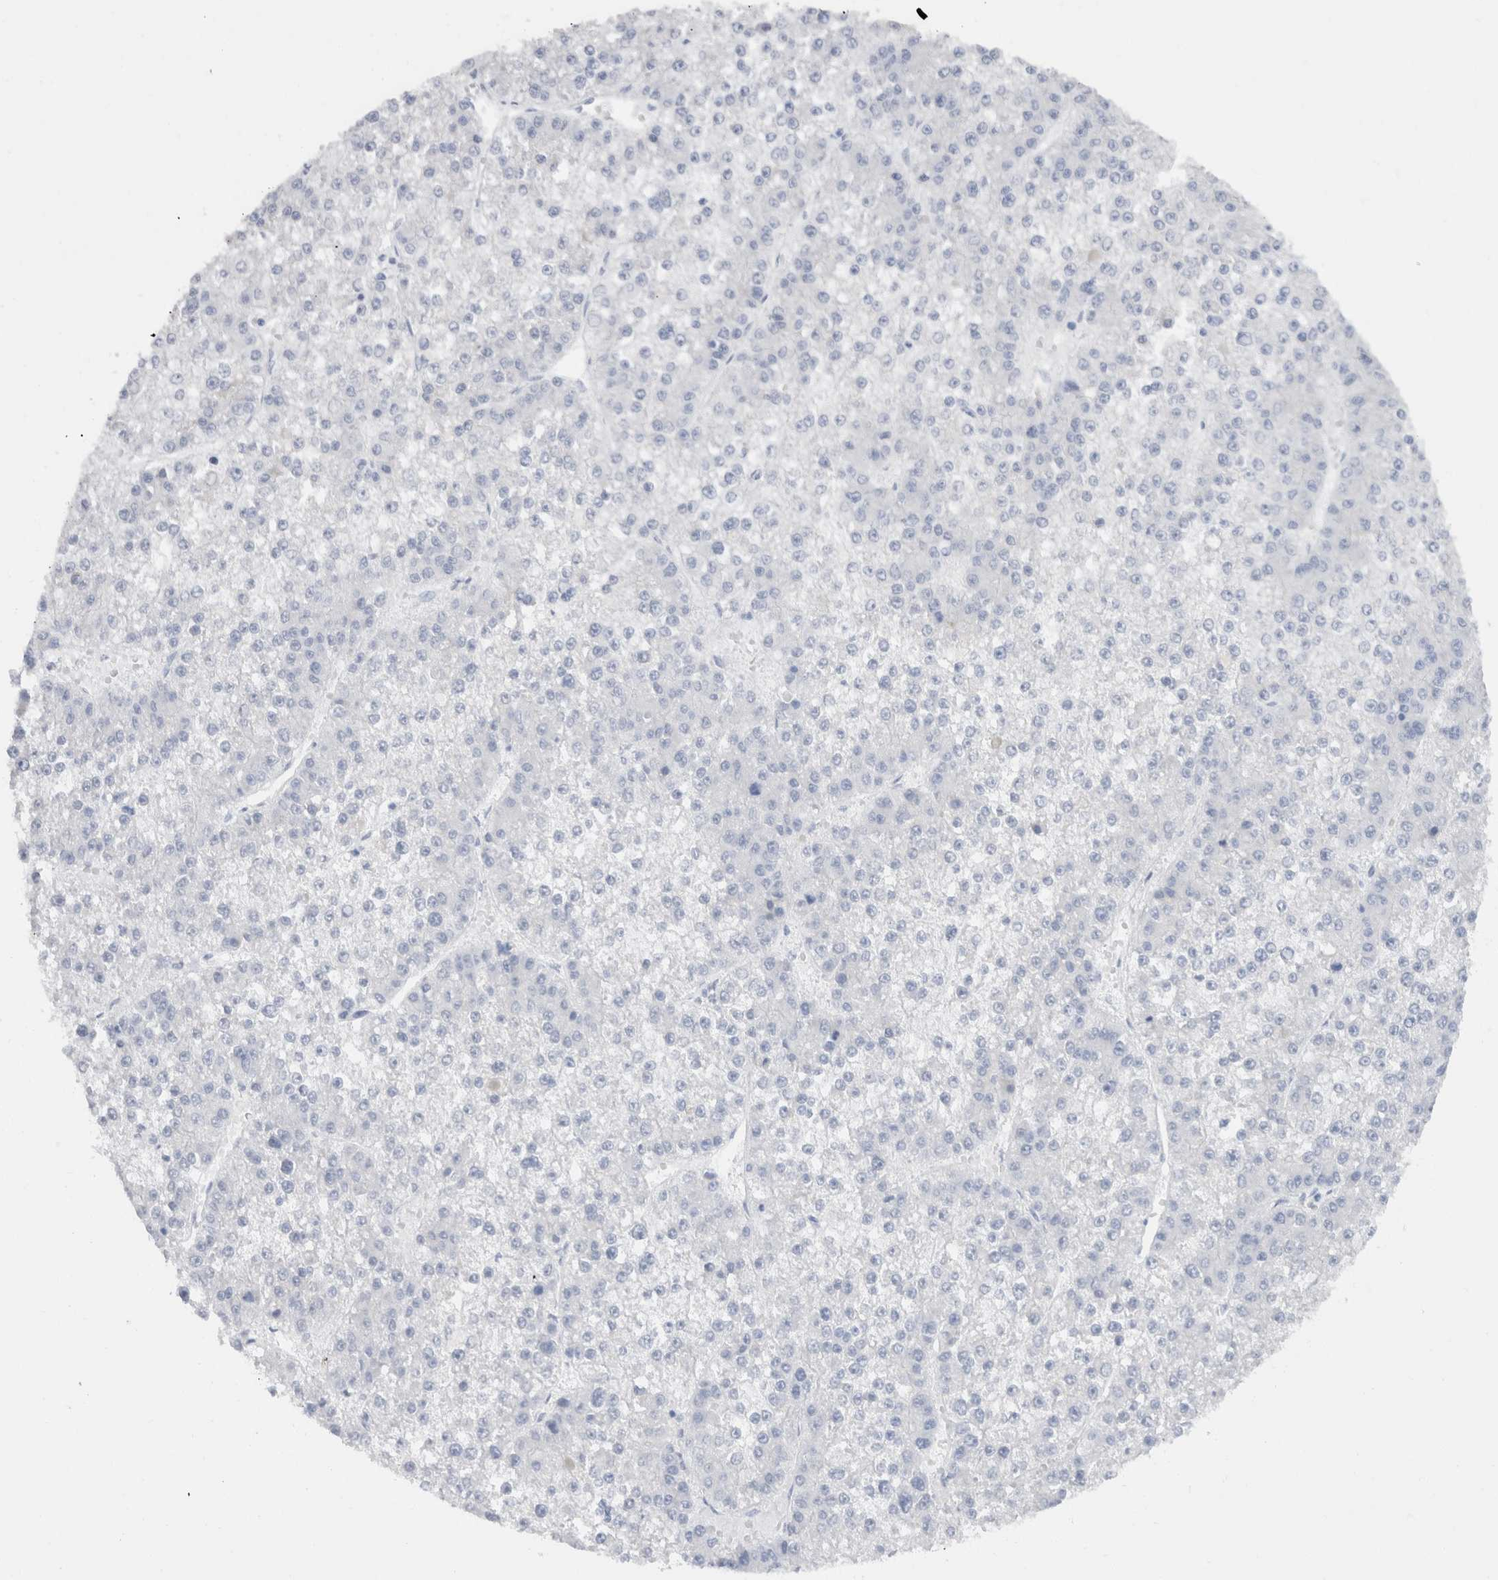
{"staining": {"intensity": "negative", "quantity": "none", "location": "none"}, "tissue": "liver cancer", "cell_type": "Tumor cells", "image_type": "cancer", "snomed": [{"axis": "morphology", "description": "Carcinoma, Hepatocellular, NOS"}, {"axis": "topography", "description": "Liver"}], "caption": "There is no significant expression in tumor cells of liver cancer.", "gene": "C9orf50", "patient": {"sex": "female", "age": 73}}